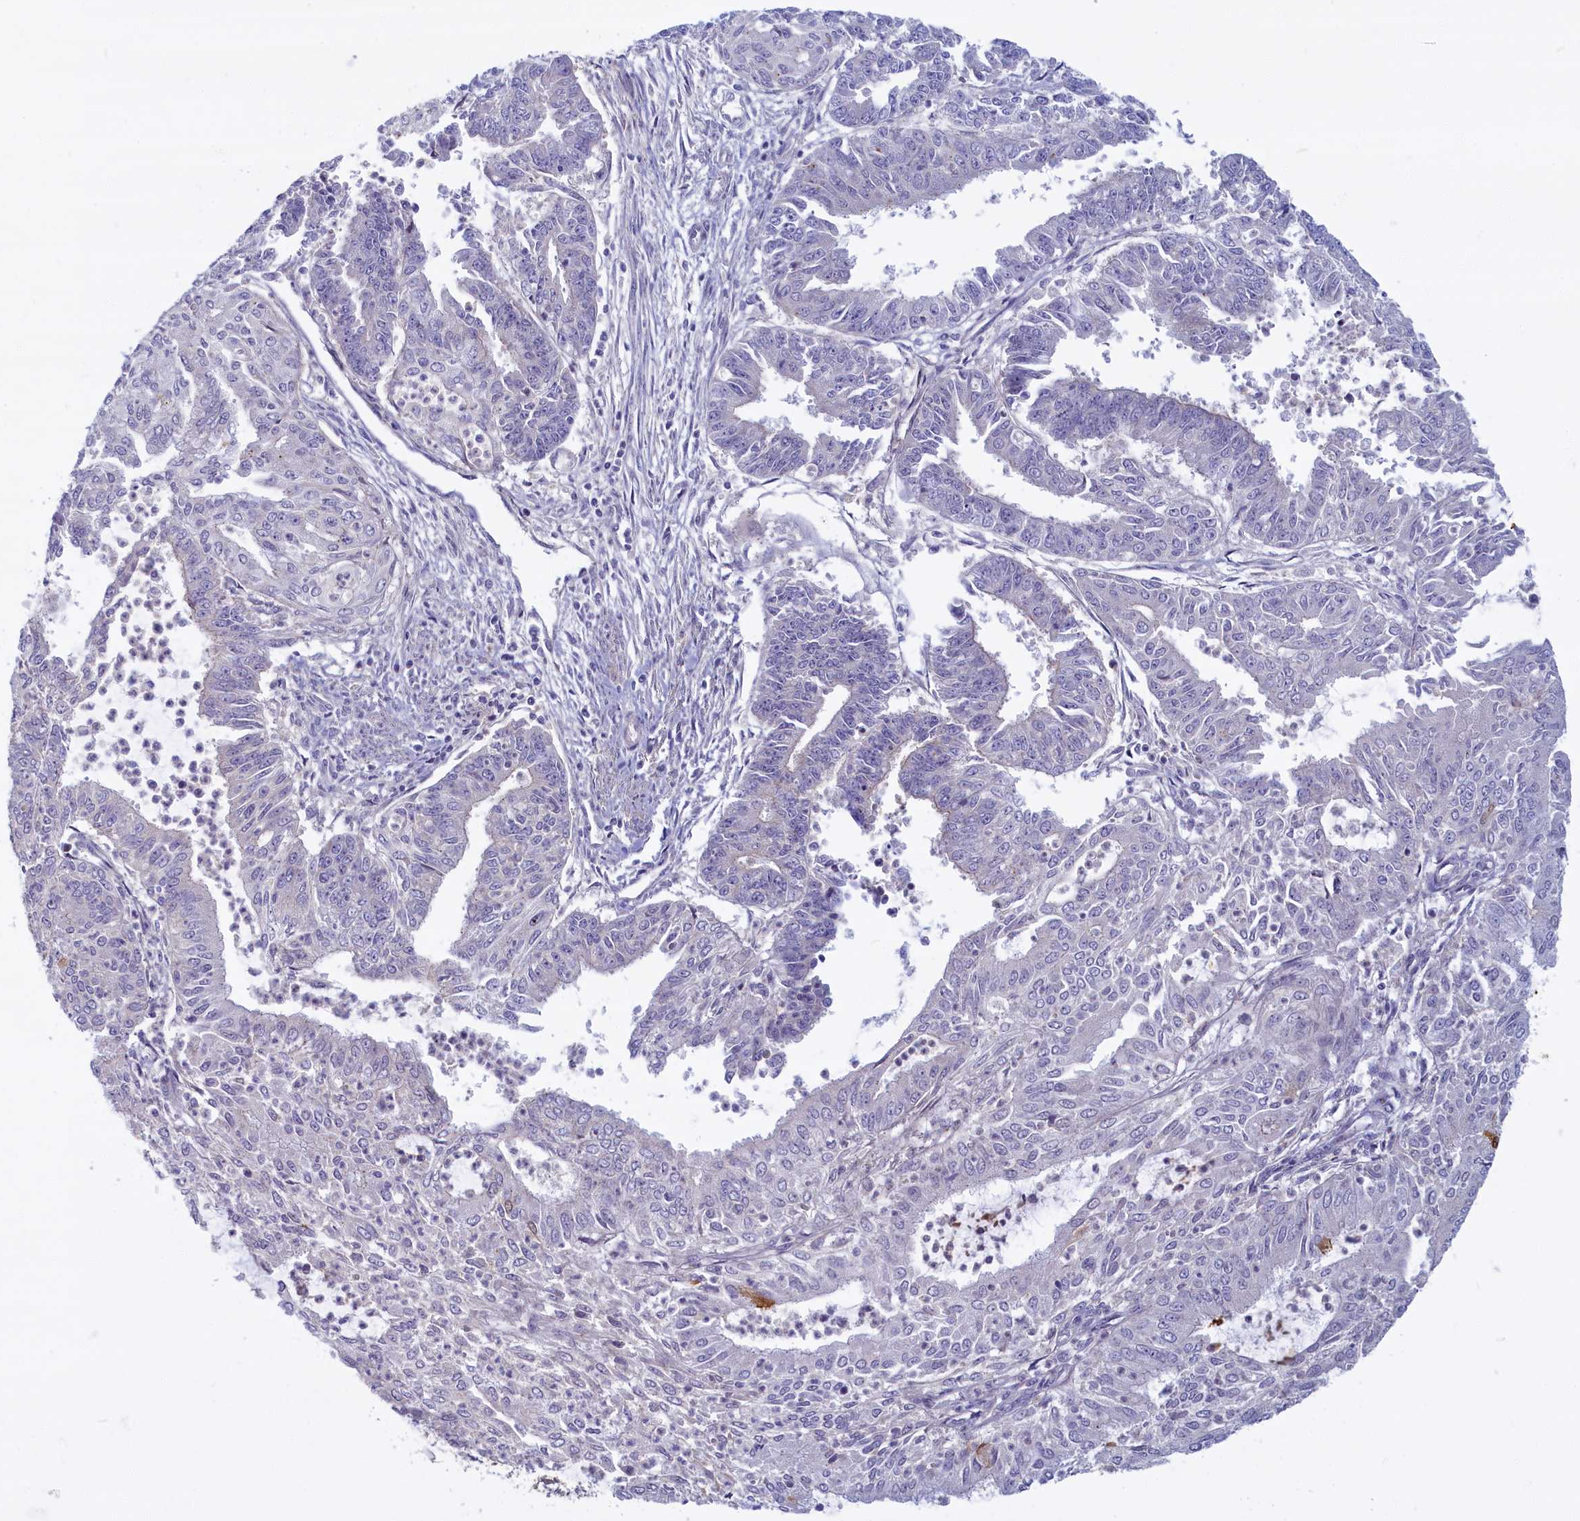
{"staining": {"intensity": "negative", "quantity": "none", "location": "none"}, "tissue": "endometrial cancer", "cell_type": "Tumor cells", "image_type": "cancer", "snomed": [{"axis": "morphology", "description": "Adenocarcinoma, NOS"}, {"axis": "topography", "description": "Endometrium"}], "caption": "Adenocarcinoma (endometrial) stained for a protein using IHC shows no positivity tumor cells.", "gene": "FCSK", "patient": {"sex": "female", "age": 73}}